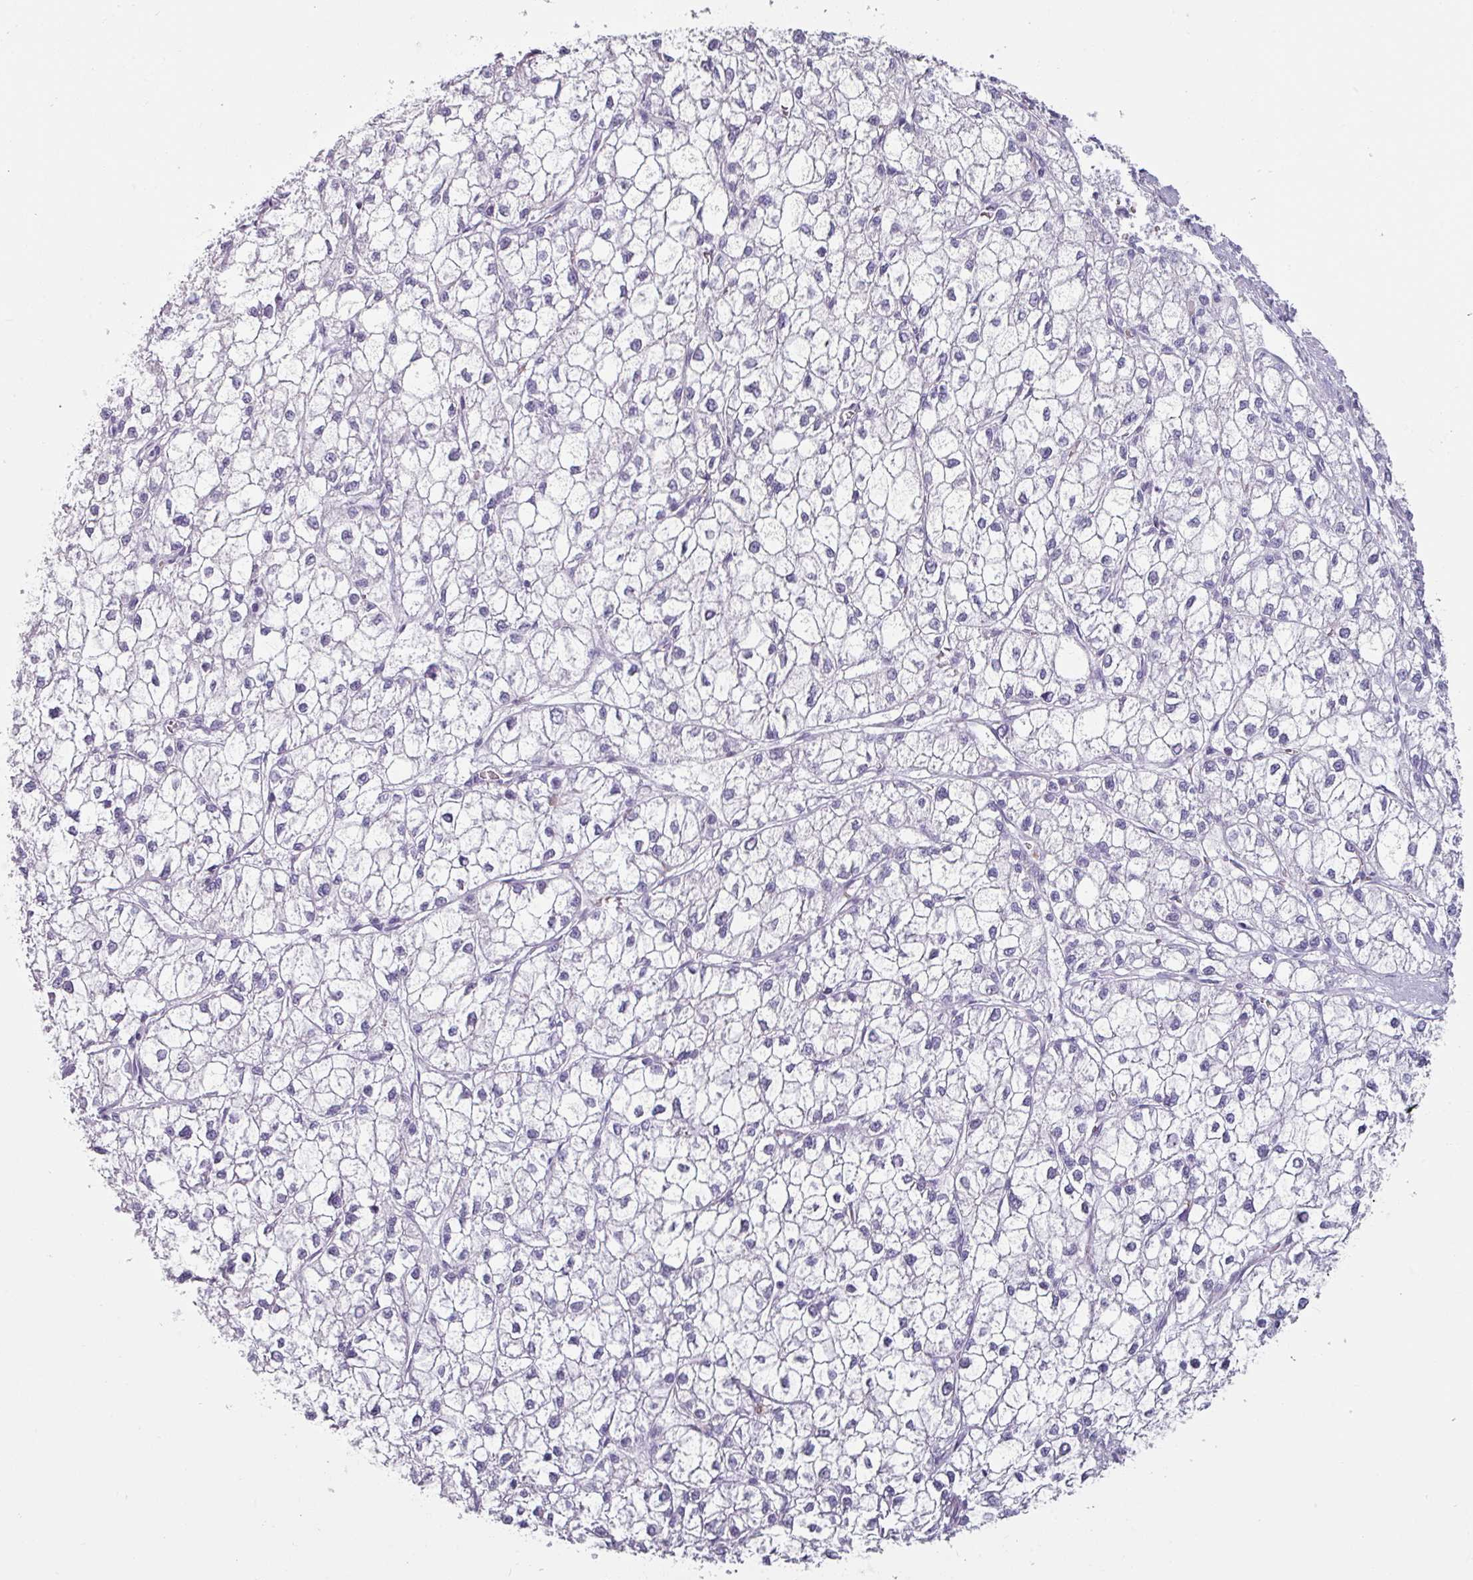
{"staining": {"intensity": "negative", "quantity": "none", "location": "none"}, "tissue": "liver cancer", "cell_type": "Tumor cells", "image_type": "cancer", "snomed": [{"axis": "morphology", "description": "Carcinoma, Hepatocellular, NOS"}, {"axis": "topography", "description": "Liver"}], "caption": "High power microscopy histopathology image of an IHC histopathology image of liver cancer, revealing no significant expression in tumor cells.", "gene": "CLCA1", "patient": {"sex": "female", "age": 43}}